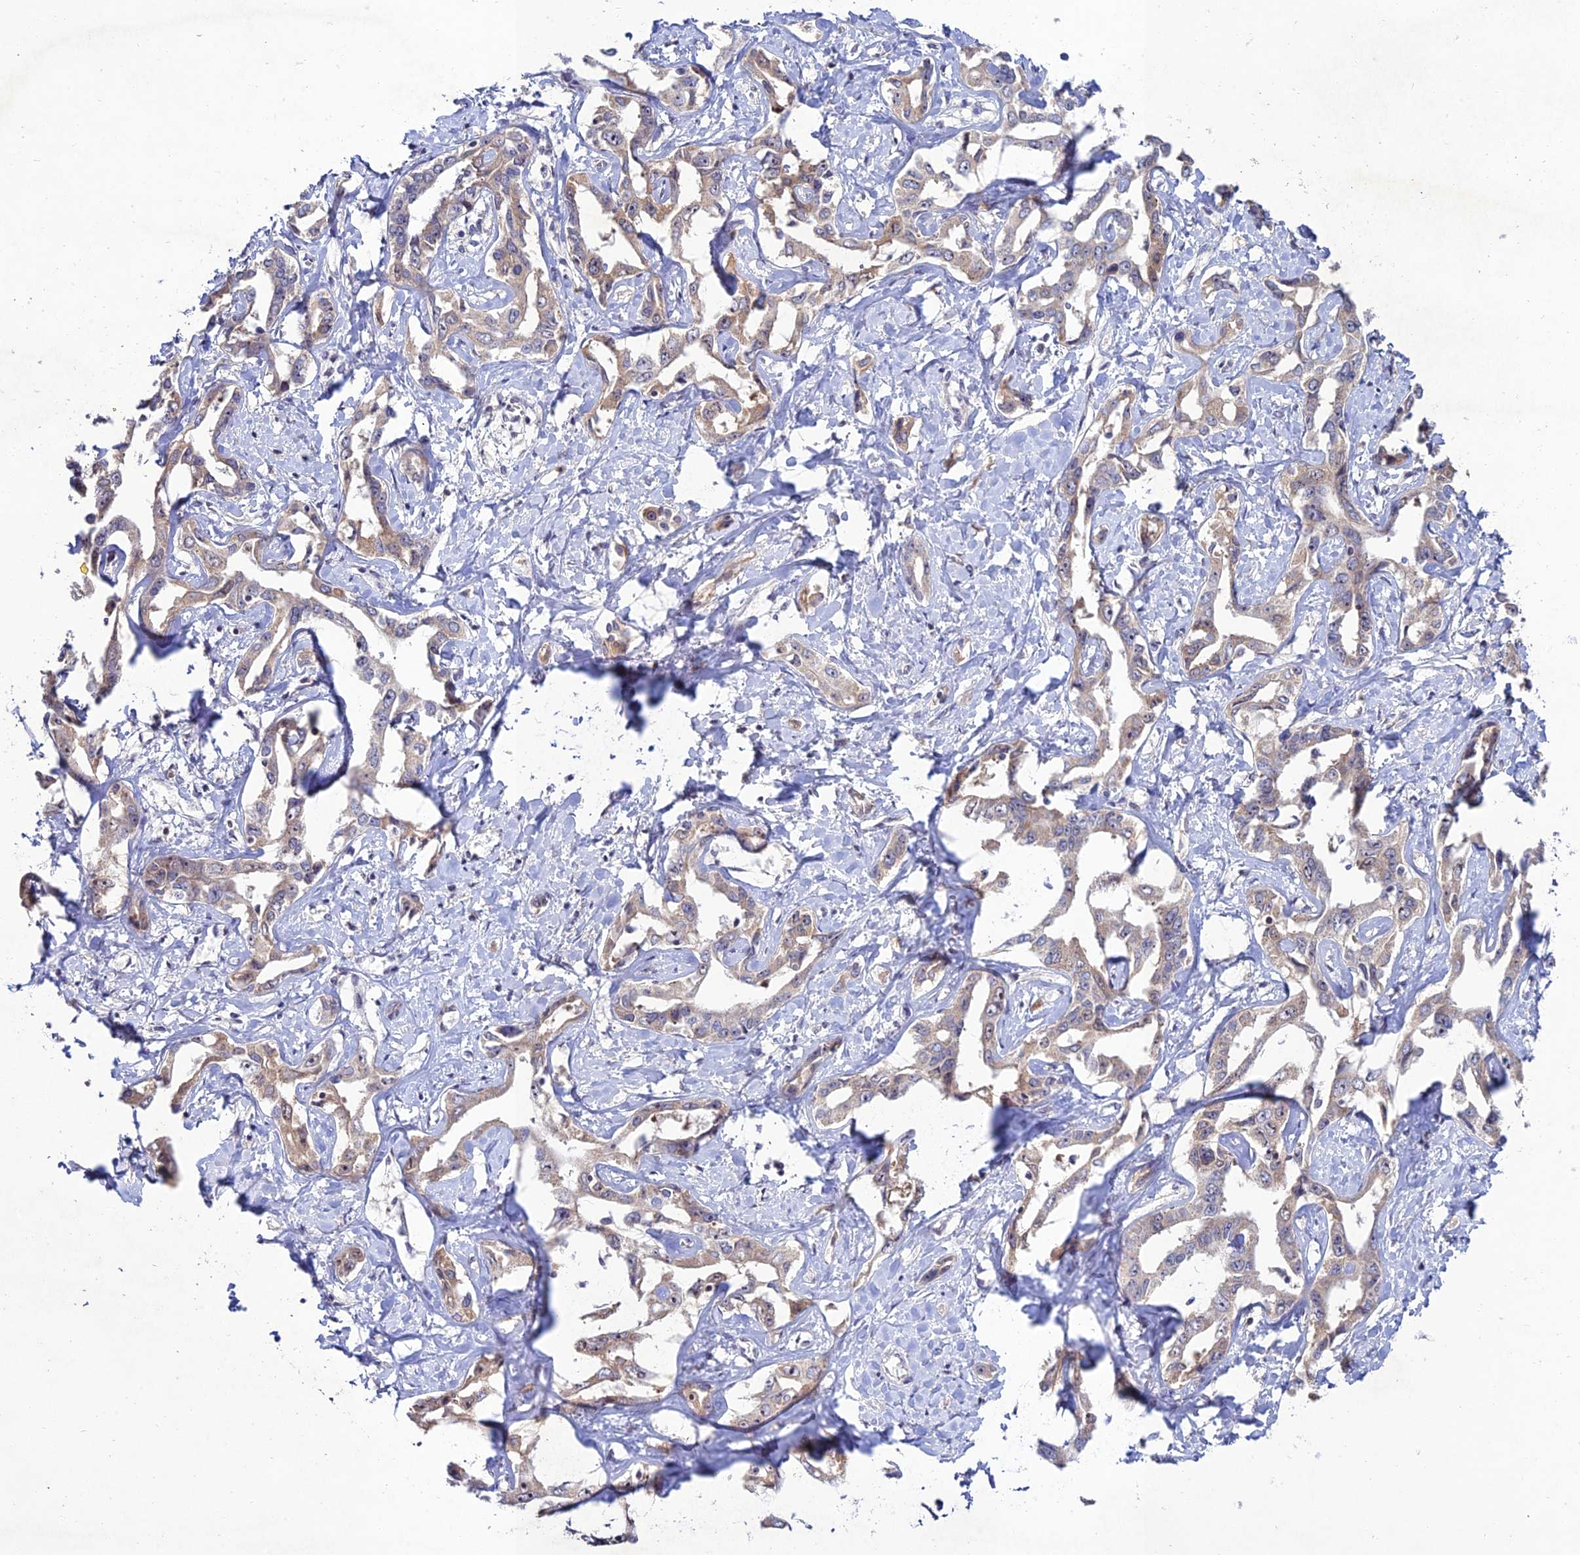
{"staining": {"intensity": "weak", "quantity": "<25%", "location": "cytoplasmic/membranous"}, "tissue": "liver cancer", "cell_type": "Tumor cells", "image_type": "cancer", "snomed": [{"axis": "morphology", "description": "Cholangiocarcinoma"}, {"axis": "topography", "description": "Liver"}], "caption": "Tumor cells are negative for brown protein staining in liver cancer (cholangiocarcinoma). (Immunohistochemistry, brightfield microscopy, high magnification).", "gene": "CHST5", "patient": {"sex": "male", "age": 59}}